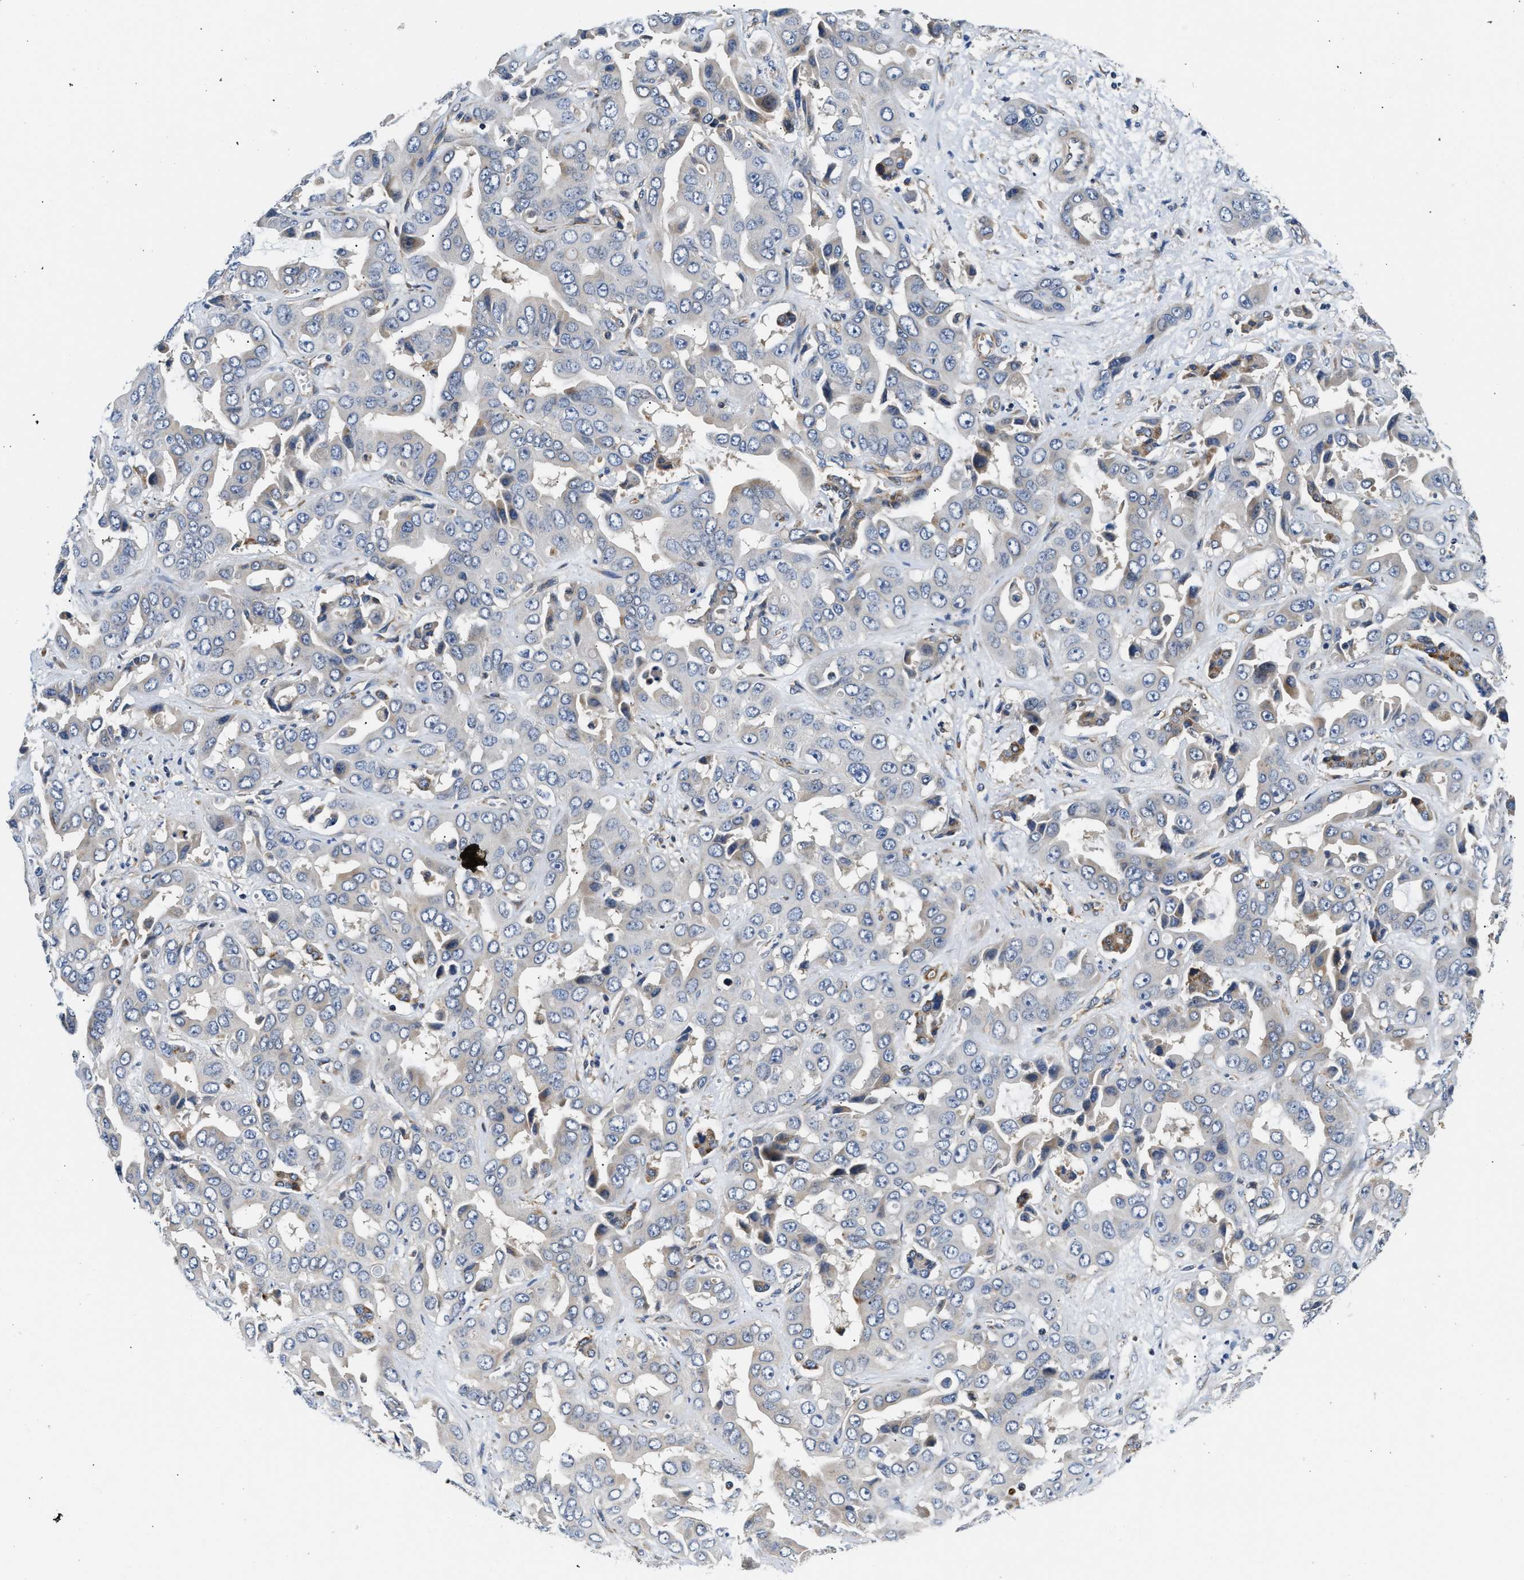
{"staining": {"intensity": "negative", "quantity": "none", "location": "none"}, "tissue": "liver cancer", "cell_type": "Tumor cells", "image_type": "cancer", "snomed": [{"axis": "morphology", "description": "Cholangiocarcinoma"}, {"axis": "topography", "description": "Liver"}], "caption": "Tumor cells show no significant protein staining in liver cancer.", "gene": "TEX2", "patient": {"sex": "female", "age": 52}}